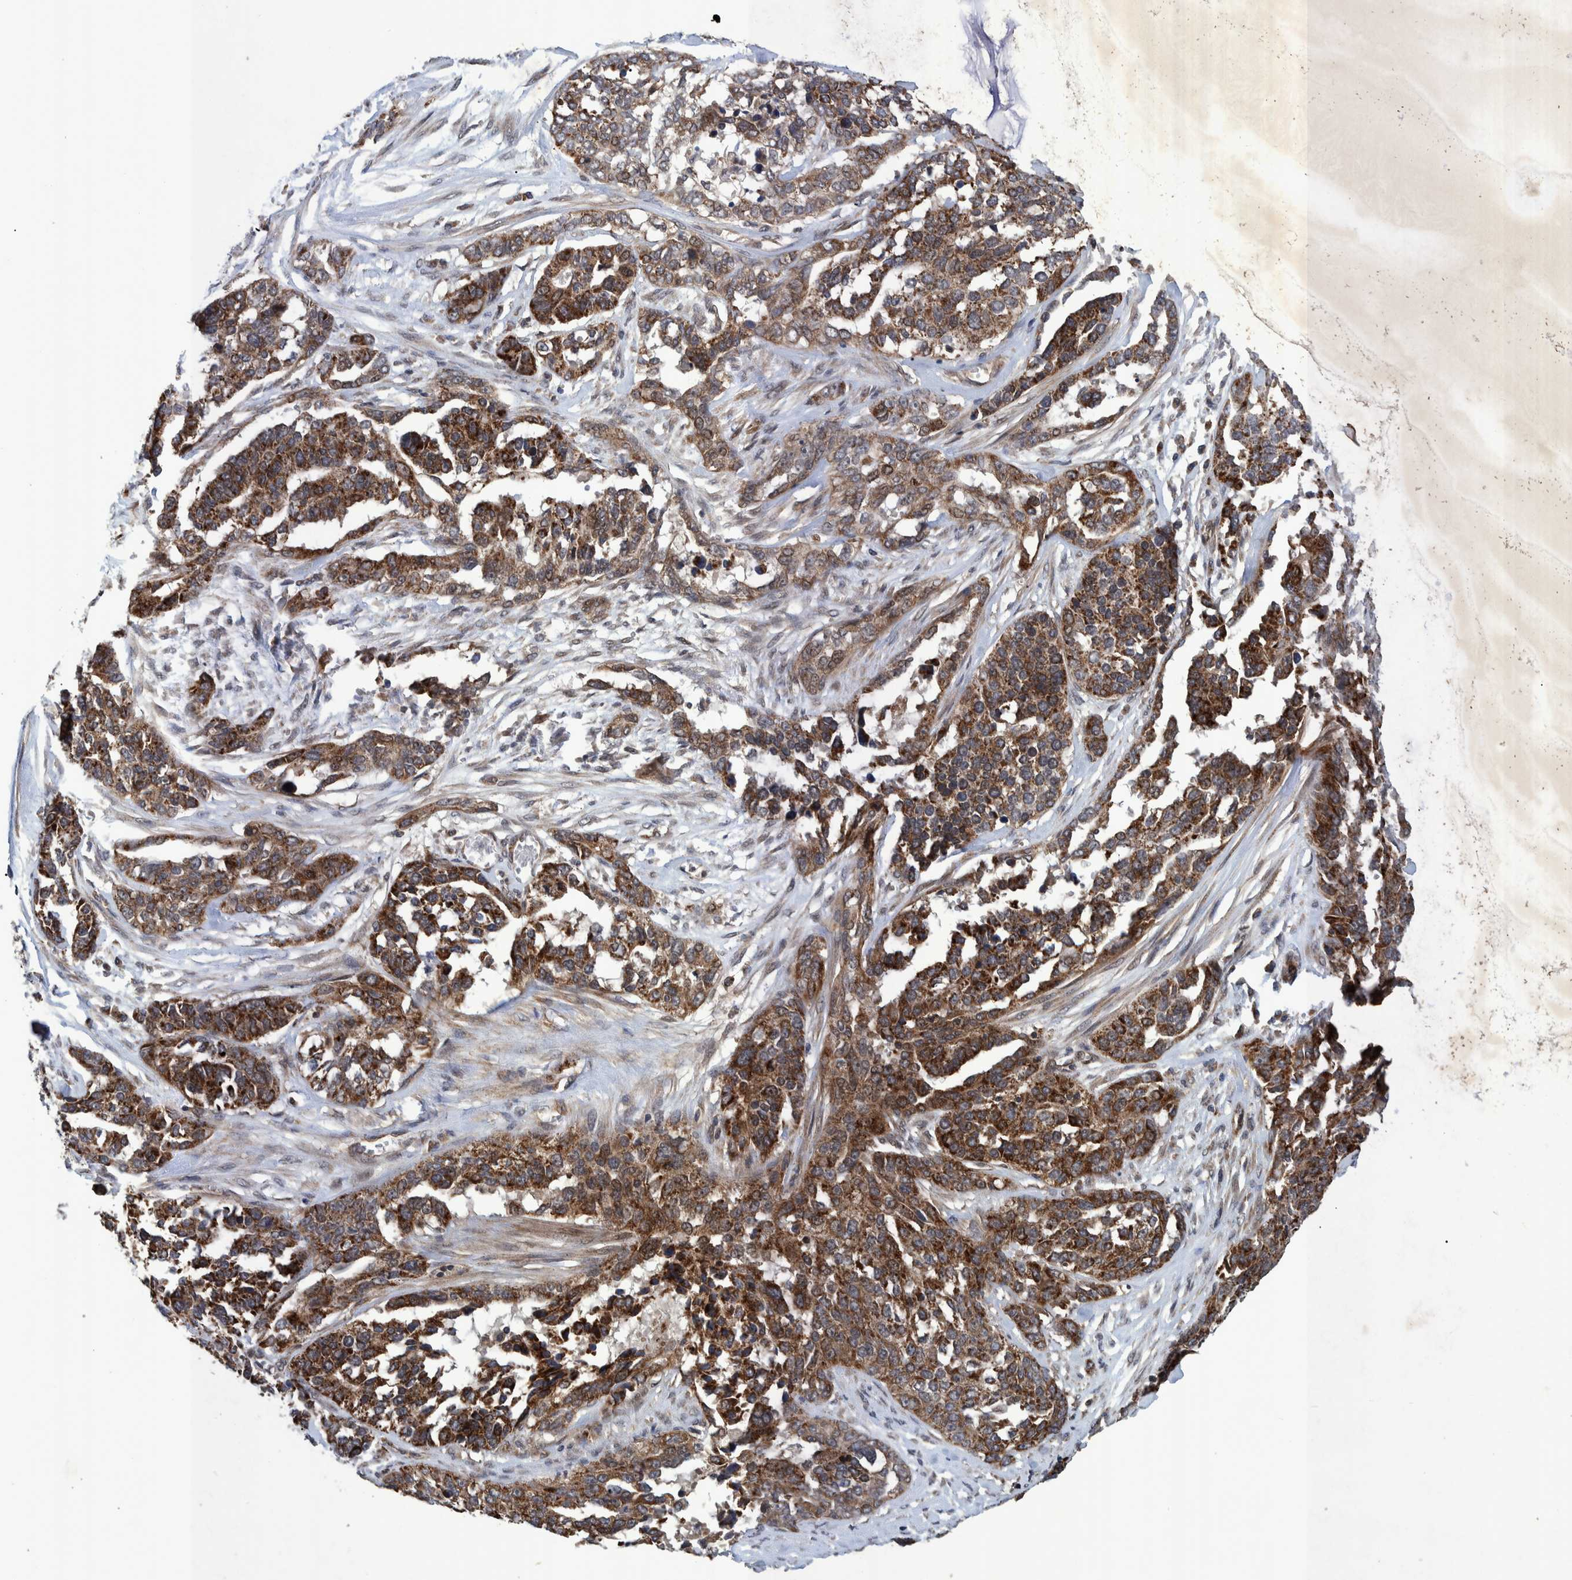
{"staining": {"intensity": "strong", "quantity": ">75%", "location": "cytoplasmic/membranous"}, "tissue": "ovarian cancer", "cell_type": "Tumor cells", "image_type": "cancer", "snomed": [{"axis": "morphology", "description": "Cystadenocarcinoma, serous, NOS"}, {"axis": "topography", "description": "Ovary"}], "caption": "Immunohistochemical staining of human ovarian cancer demonstrates strong cytoplasmic/membranous protein staining in approximately >75% of tumor cells.", "gene": "MRPS7", "patient": {"sex": "female", "age": 44}}